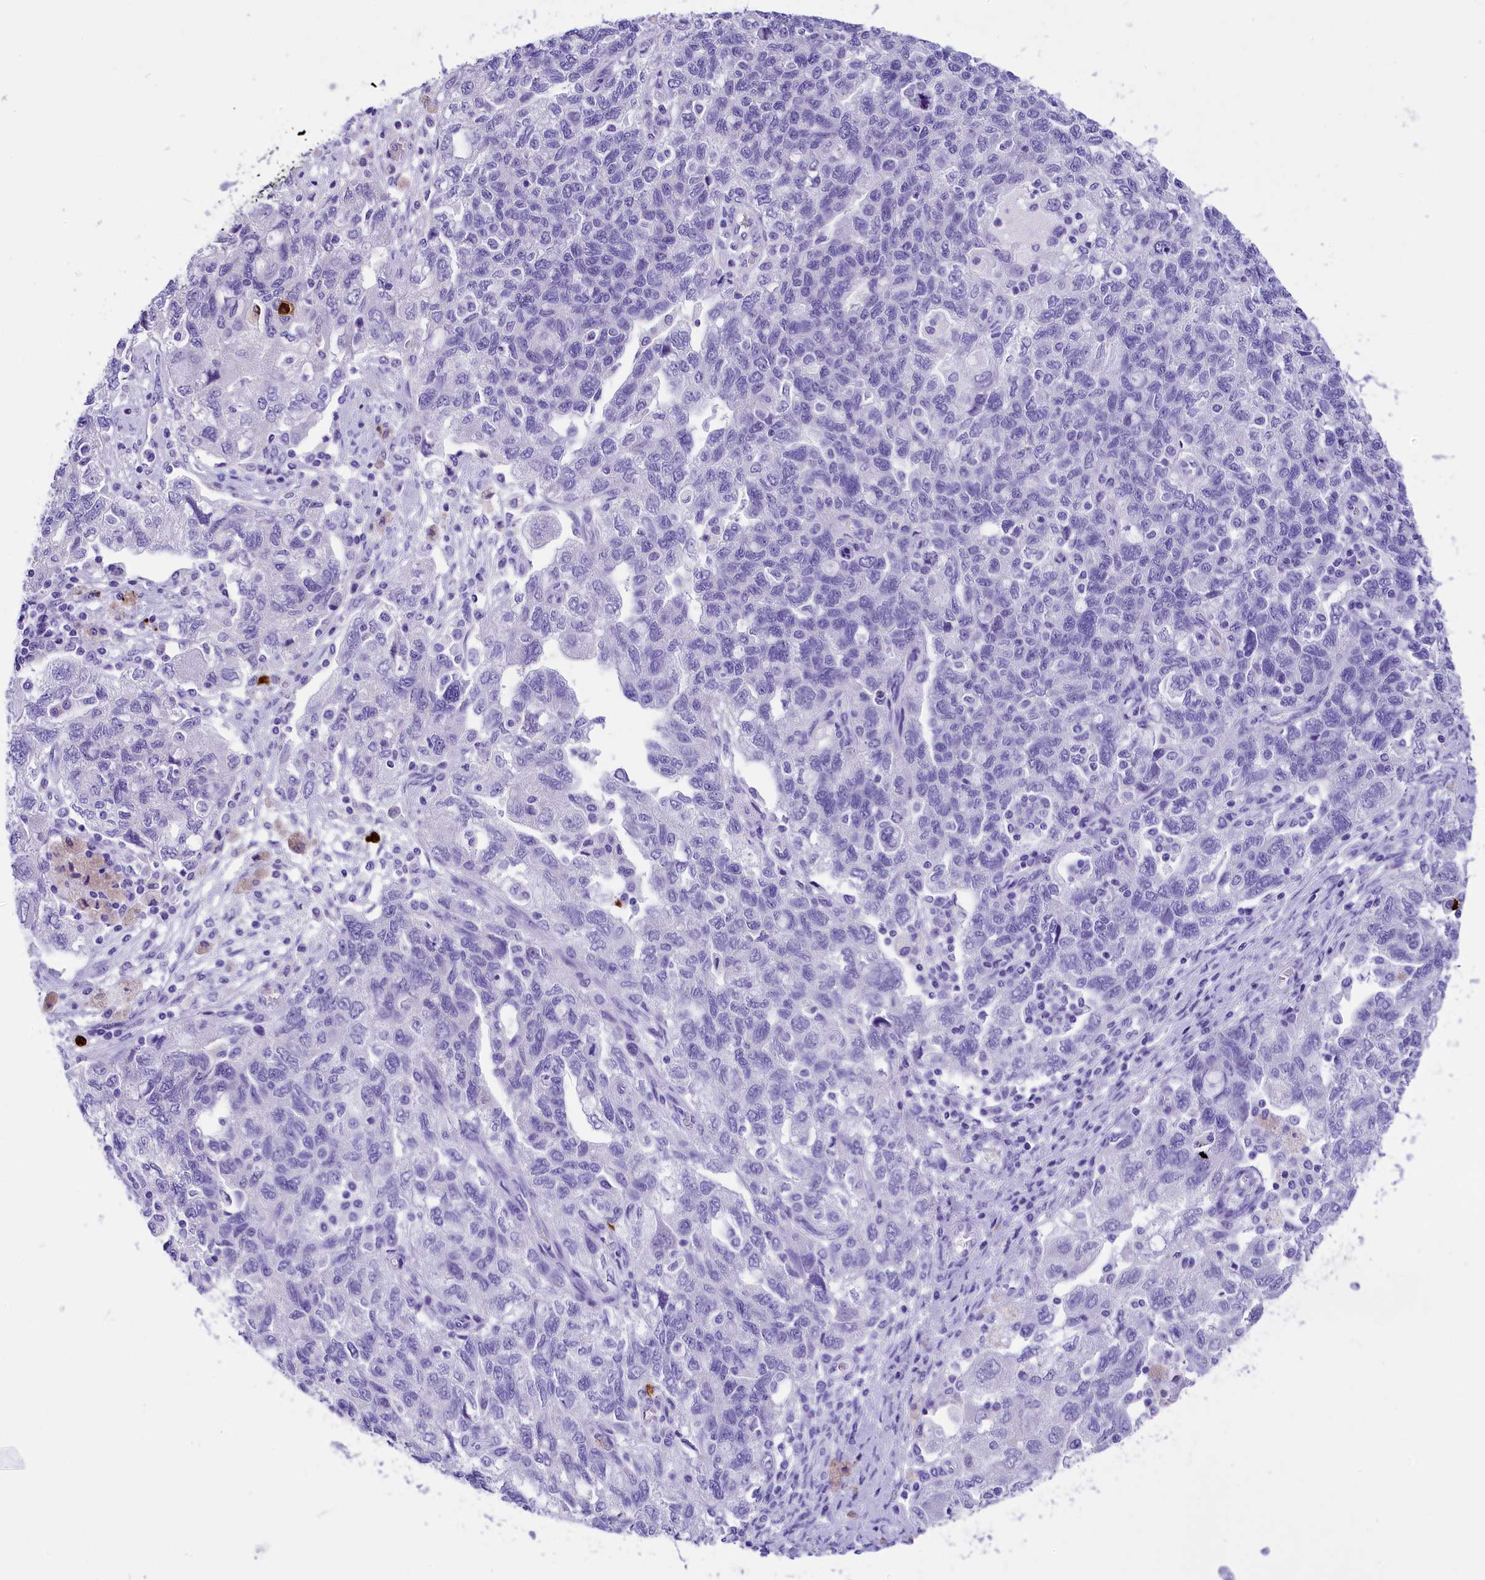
{"staining": {"intensity": "negative", "quantity": "none", "location": "none"}, "tissue": "ovarian cancer", "cell_type": "Tumor cells", "image_type": "cancer", "snomed": [{"axis": "morphology", "description": "Carcinoma, NOS"}, {"axis": "morphology", "description": "Cystadenocarcinoma, serous, NOS"}, {"axis": "topography", "description": "Ovary"}], "caption": "This is an IHC micrograph of ovarian cancer (serous cystadenocarcinoma). There is no positivity in tumor cells.", "gene": "CLC", "patient": {"sex": "female", "age": 69}}